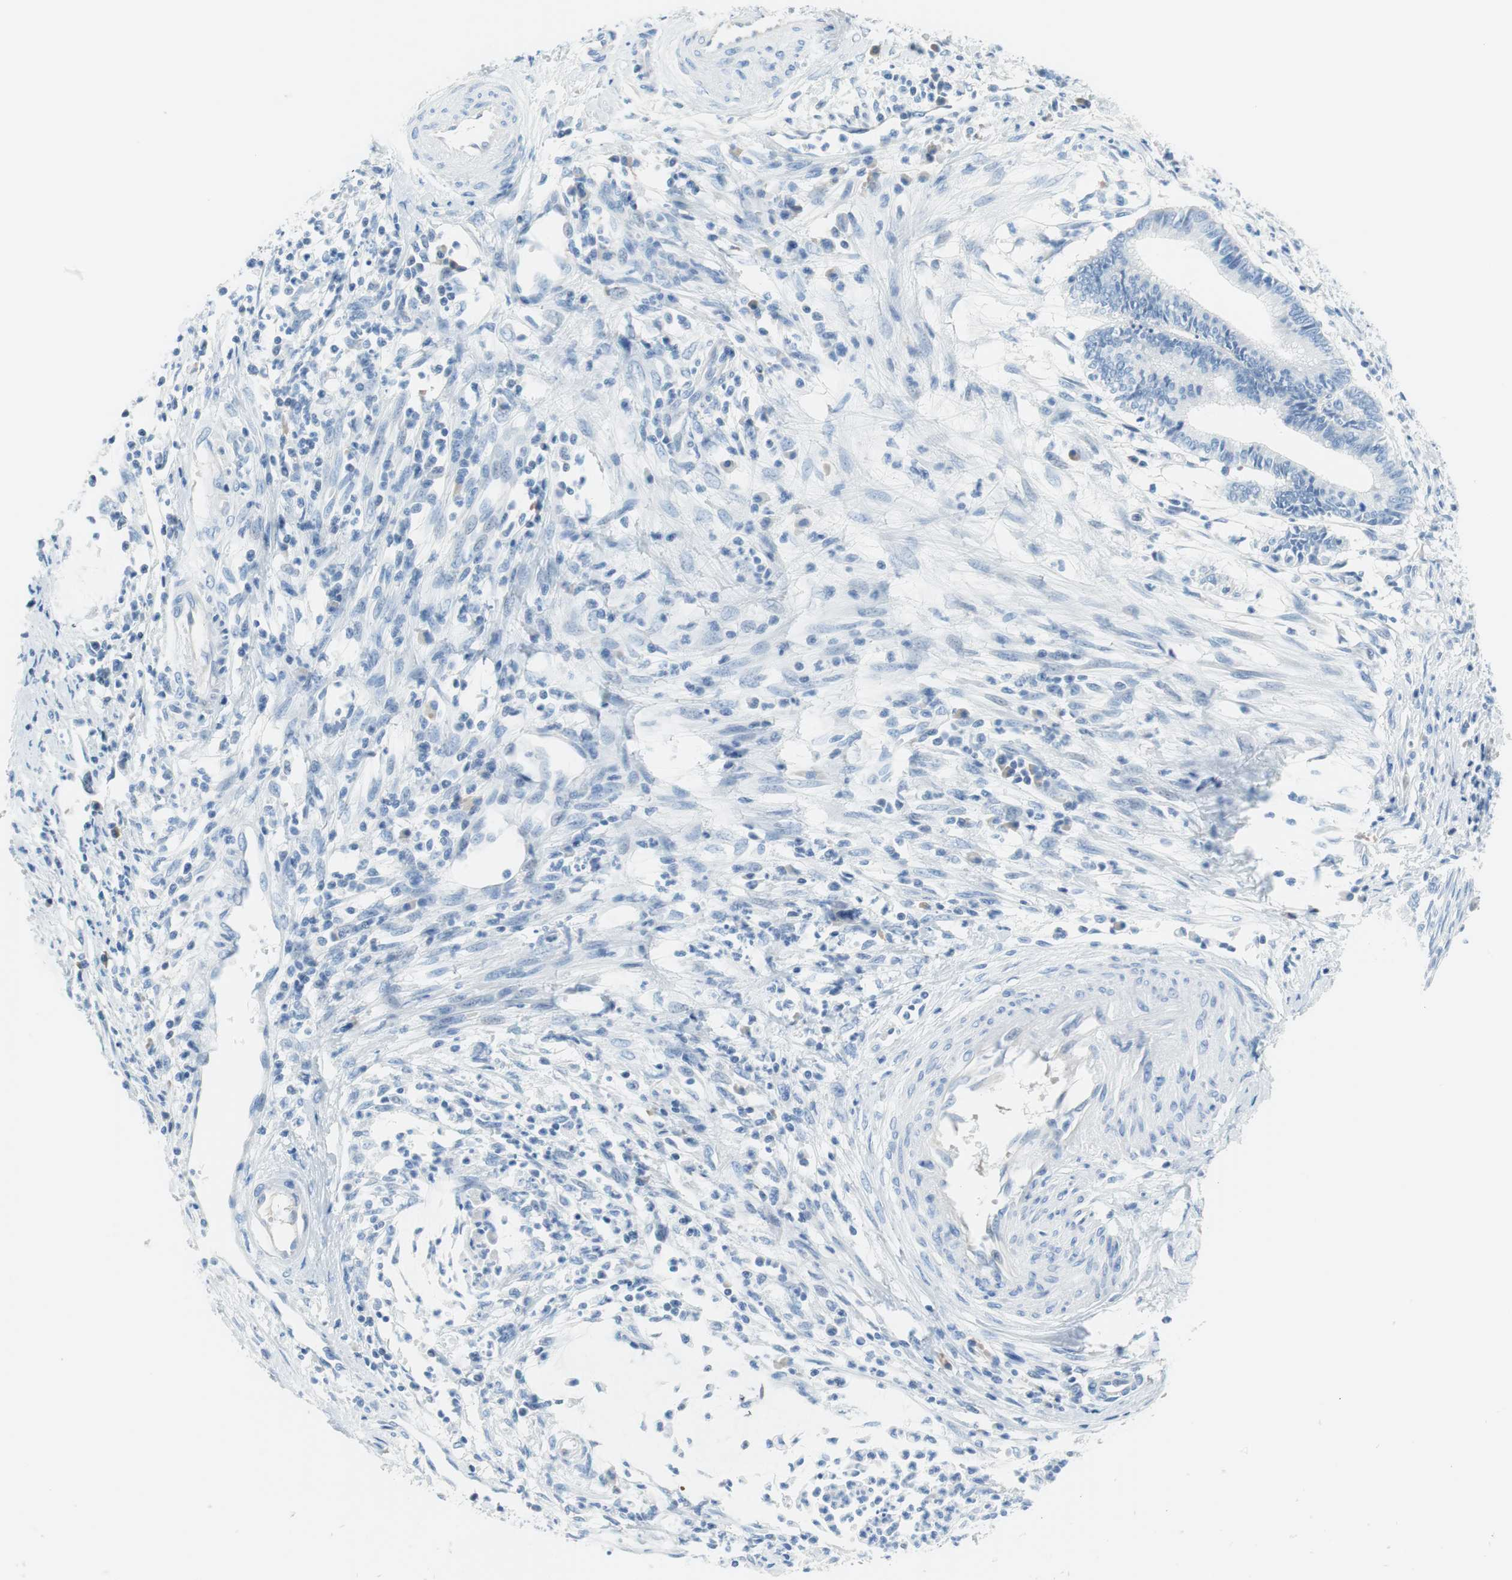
{"staining": {"intensity": "negative", "quantity": "none", "location": "none"}, "tissue": "cervical cancer", "cell_type": "Tumor cells", "image_type": "cancer", "snomed": [{"axis": "morphology", "description": "Adenocarcinoma, NOS"}, {"axis": "topography", "description": "Cervix"}], "caption": "Tumor cells show no significant protein positivity in adenocarcinoma (cervical). (DAB immunohistochemistry (IHC) visualized using brightfield microscopy, high magnification).", "gene": "MYH1", "patient": {"sex": "female", "age": 36}}